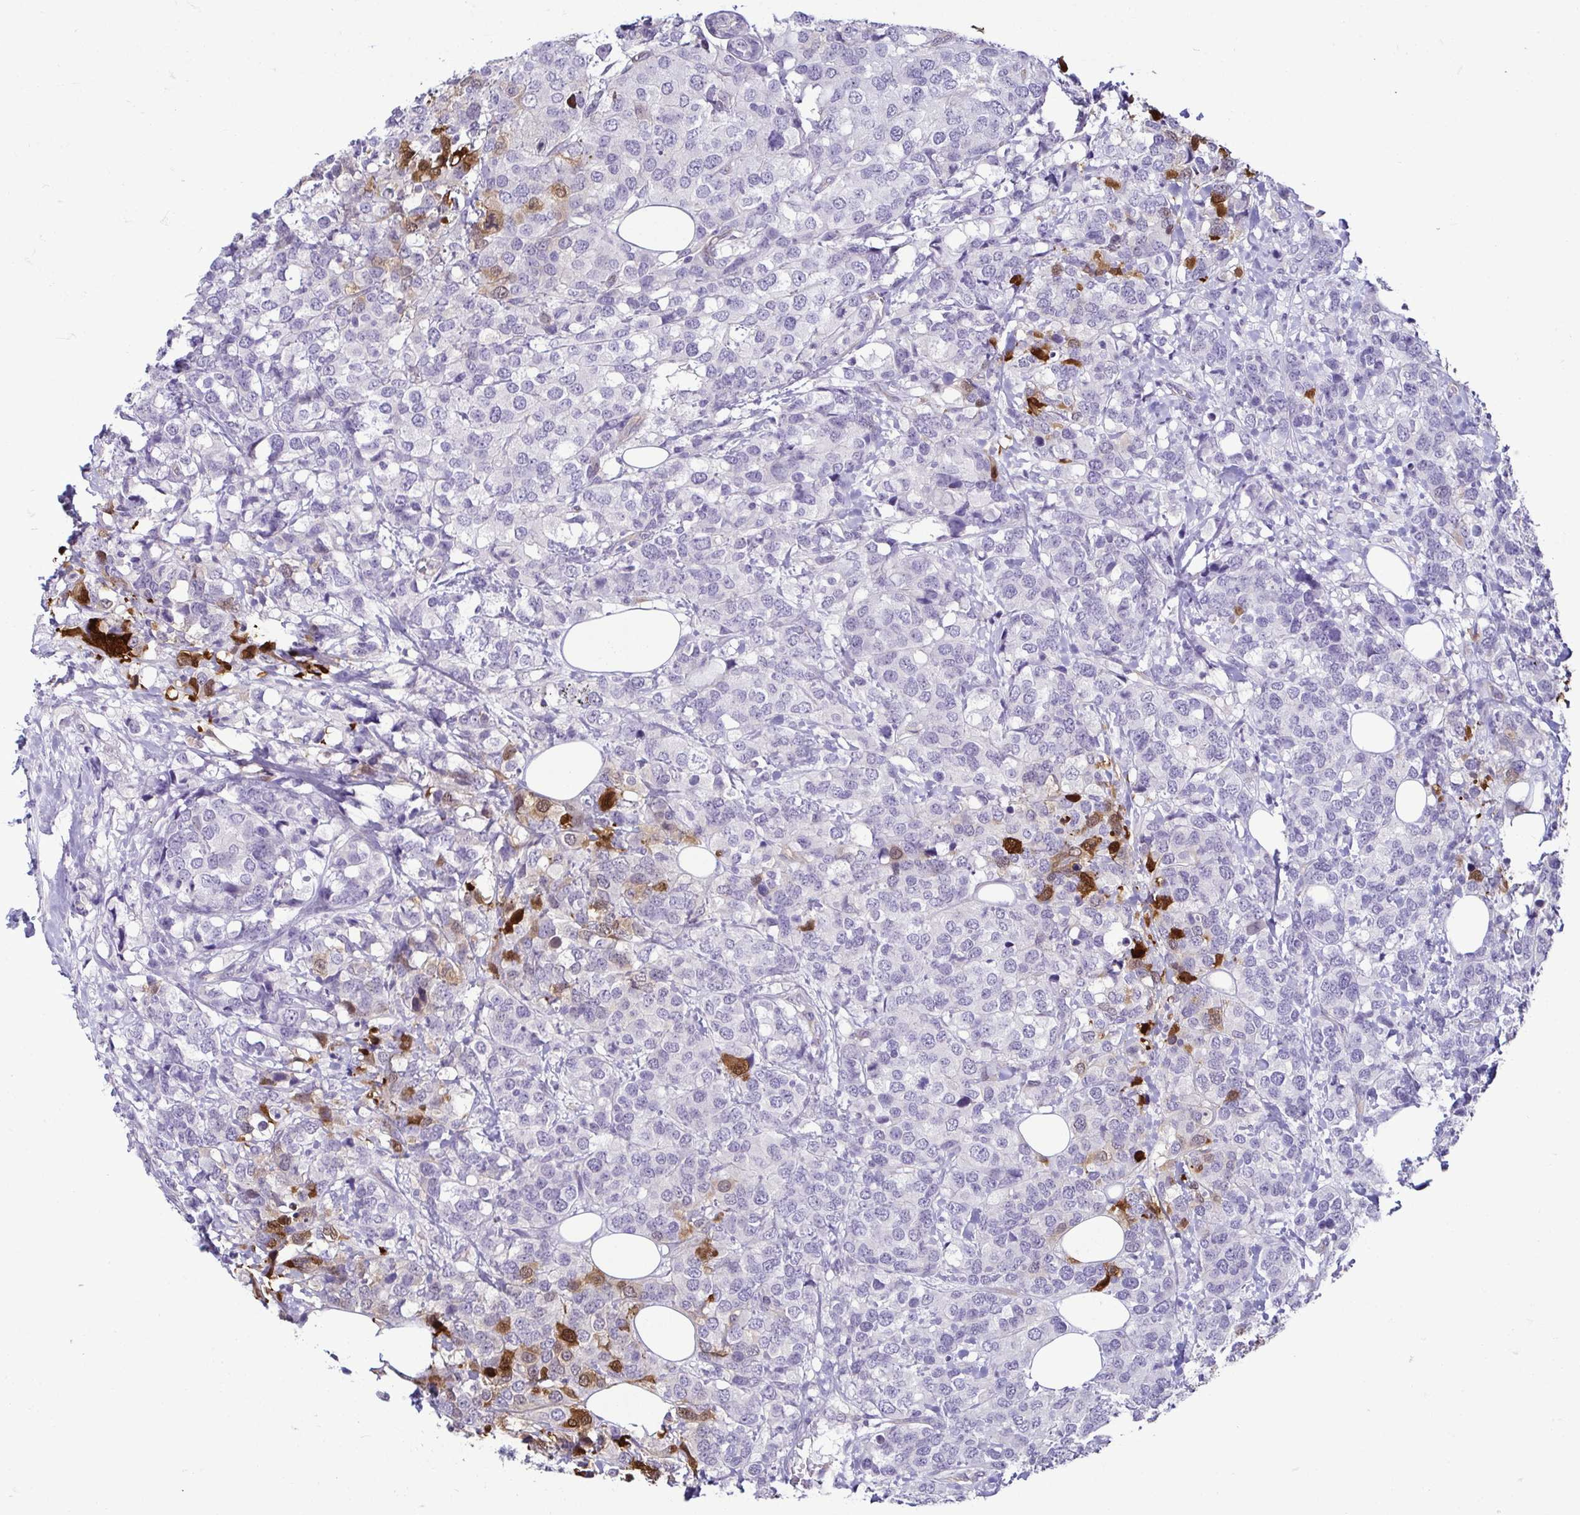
{"staining": {"intensity": "moderate", "quantity": "<25%", "location": "cytoplasmic/membranous,nuclear"}, "tissue": "breast cancer", "cell_type": "Tumor cells", "image_type": "cancer", "snomed": [{"axis": "morphology", "description": "Lobular carcinoma"}, {"axis": "topography", "description": "Breast"}], "caption": "Immunohistochemistry (IHC) staining of breast cancer (lobular carcinoma), which demonstrates low levels of moderate cytoplasmic/membranous and nuclear positivity in approximately <25% of tumor cells indicating moderate cytoplasmic/membranous and nuclear protein positivity. The staining was performed using DAB (3,3'-diaminobenzidine) (brown) for protein detection and nuclei were counterstained in hematoxylin (blue).", "gene": "CASP14", "patient": {"sex": "female", "age": 59}}